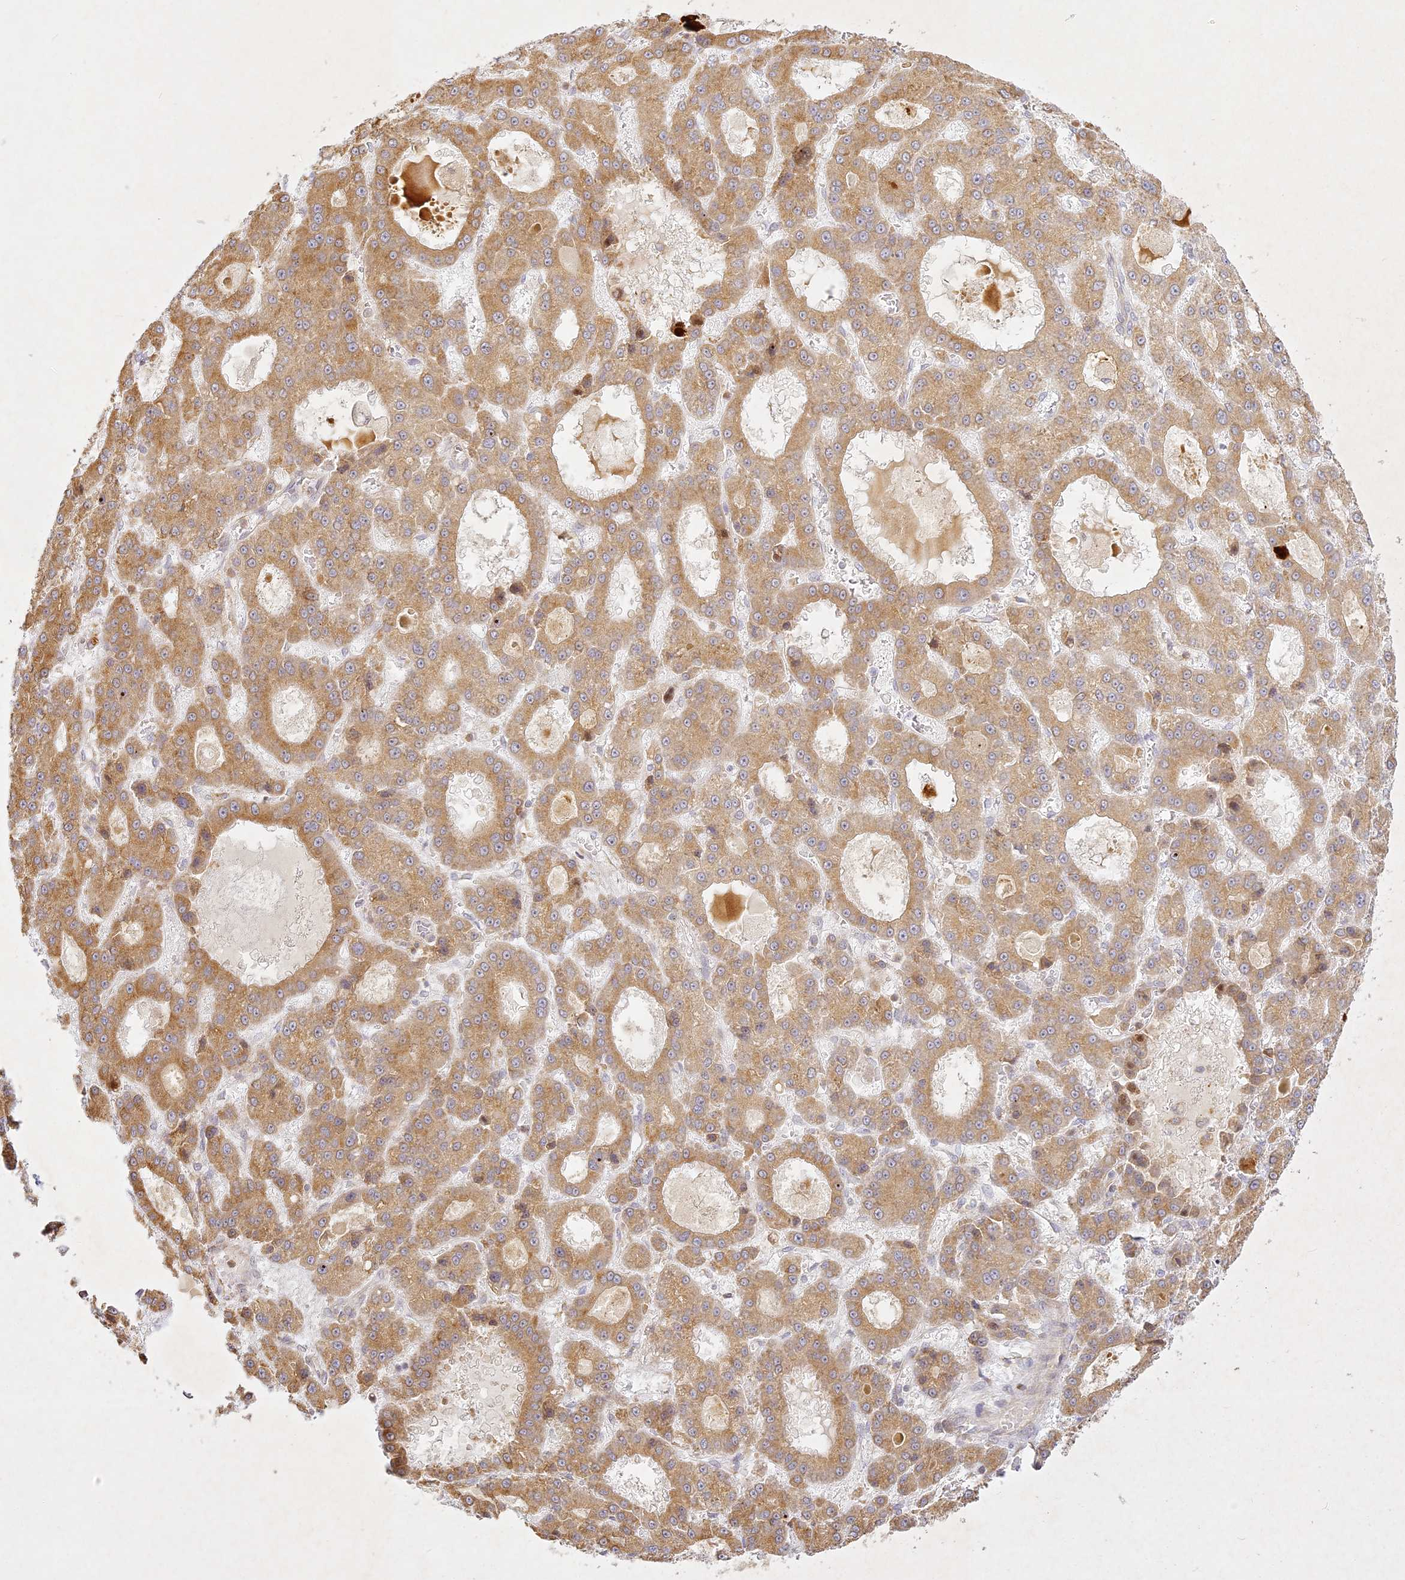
{"staining": {"intensity": "moderate", "quantity": ">75%", "location": "cytoplasmic/membranous"}, "tissue": "liver cancer", "cell_type": "Tumor cells", "image_type": "cancer", "snomed": [{"axis": "morphology", "description": "Carcinoma, Hepatocellular, NOS"}, {"axis": "topography", "description": "Liver"}], "caption": "The immunohistochemical stain labels moderate cytoplasmic/membranous expression in tumor cells of liver cancer tissue.", "gene": "SLC30A5", "patient": {"sex": "male", "age": 70}}